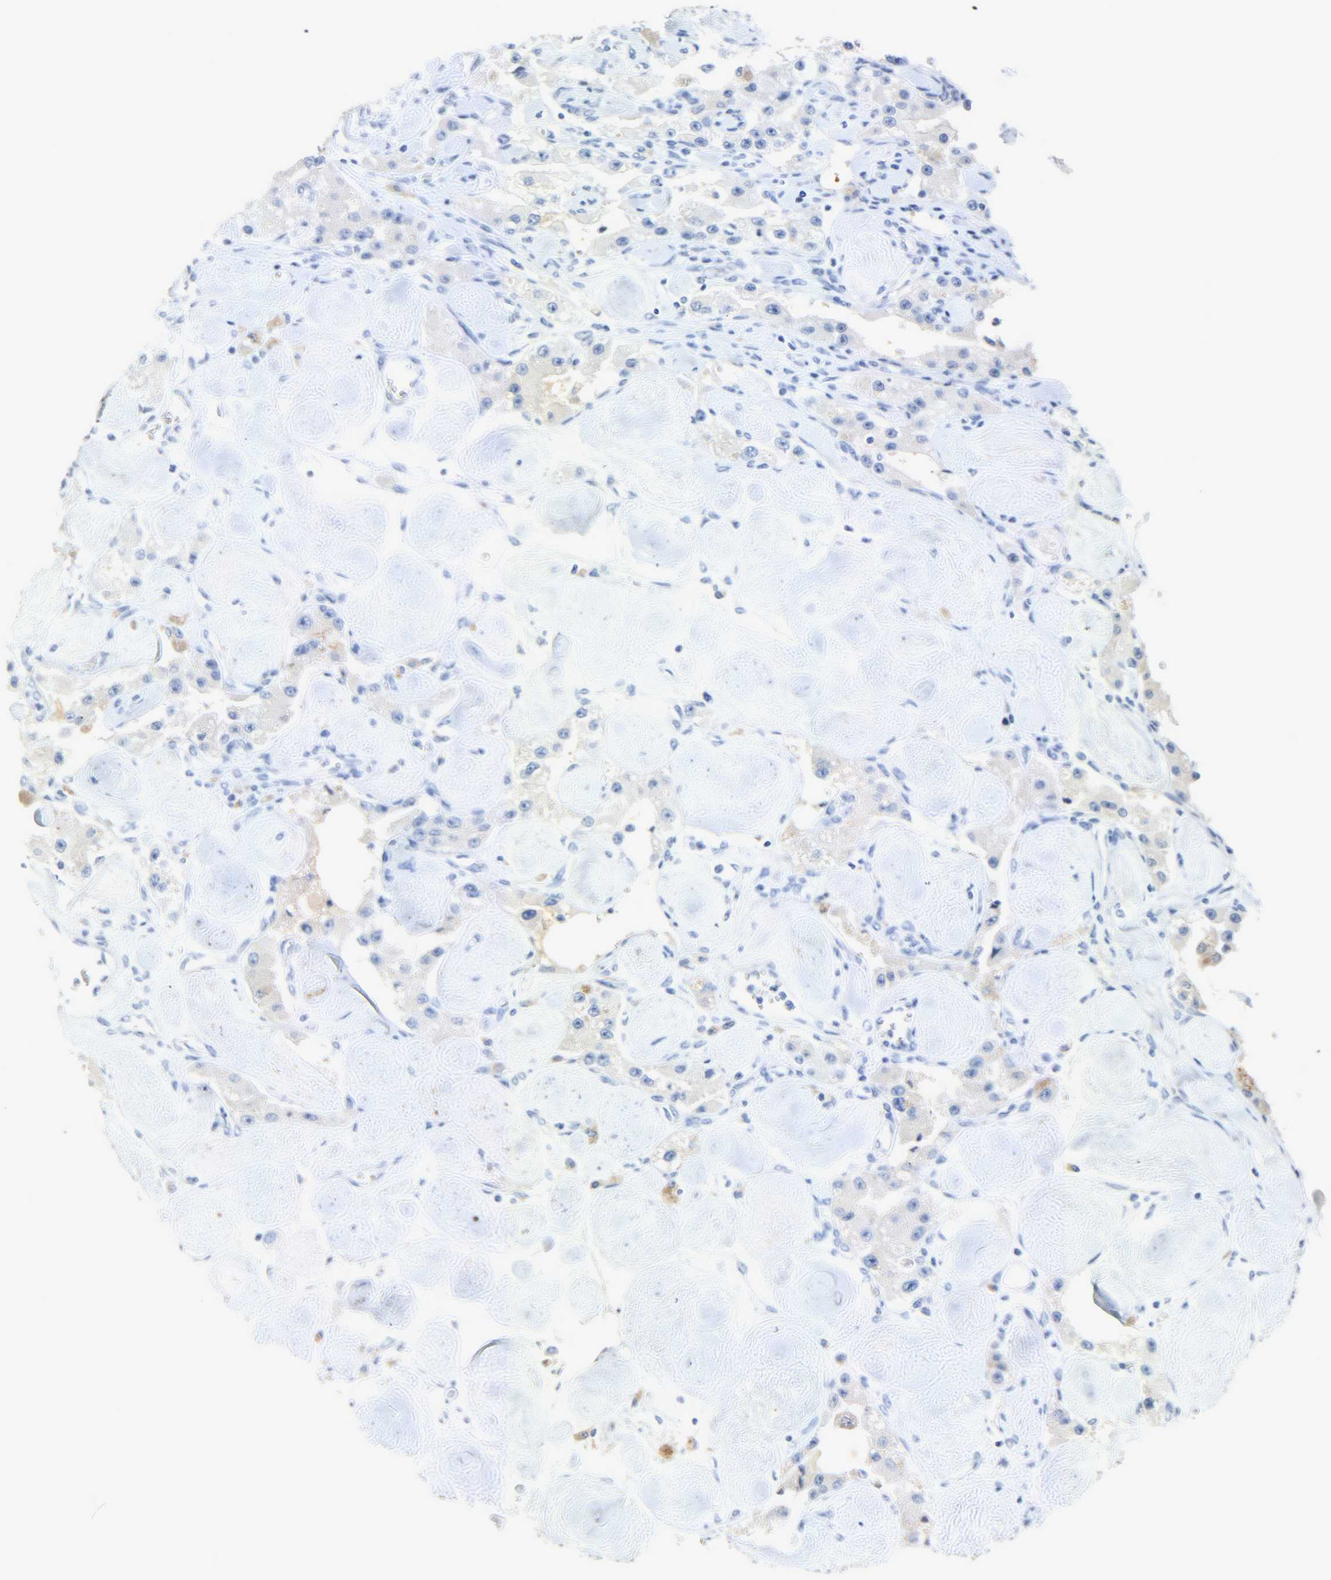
{"staining": {"intensity": "weak", "quantity": ">75%", "location": "cytoplasmic/membranous"}, "tissue": "carcinoid", "cell_type": "Tumor cells", "image_type": "cancer", "snomed": [{"axis": "morphology", "description": "Carcinoid, malignant, NOS"}, {"axis": "topography", "description": "Pancreas"}], "caption": "An image showing weak cytoplasmic/membranous positivity in about >75% of tumor cells in carcinoid, as visualized by brown immunohistochemical staining.", "gene": "CRP", "patient": {"sex": "male", "age": 41}}